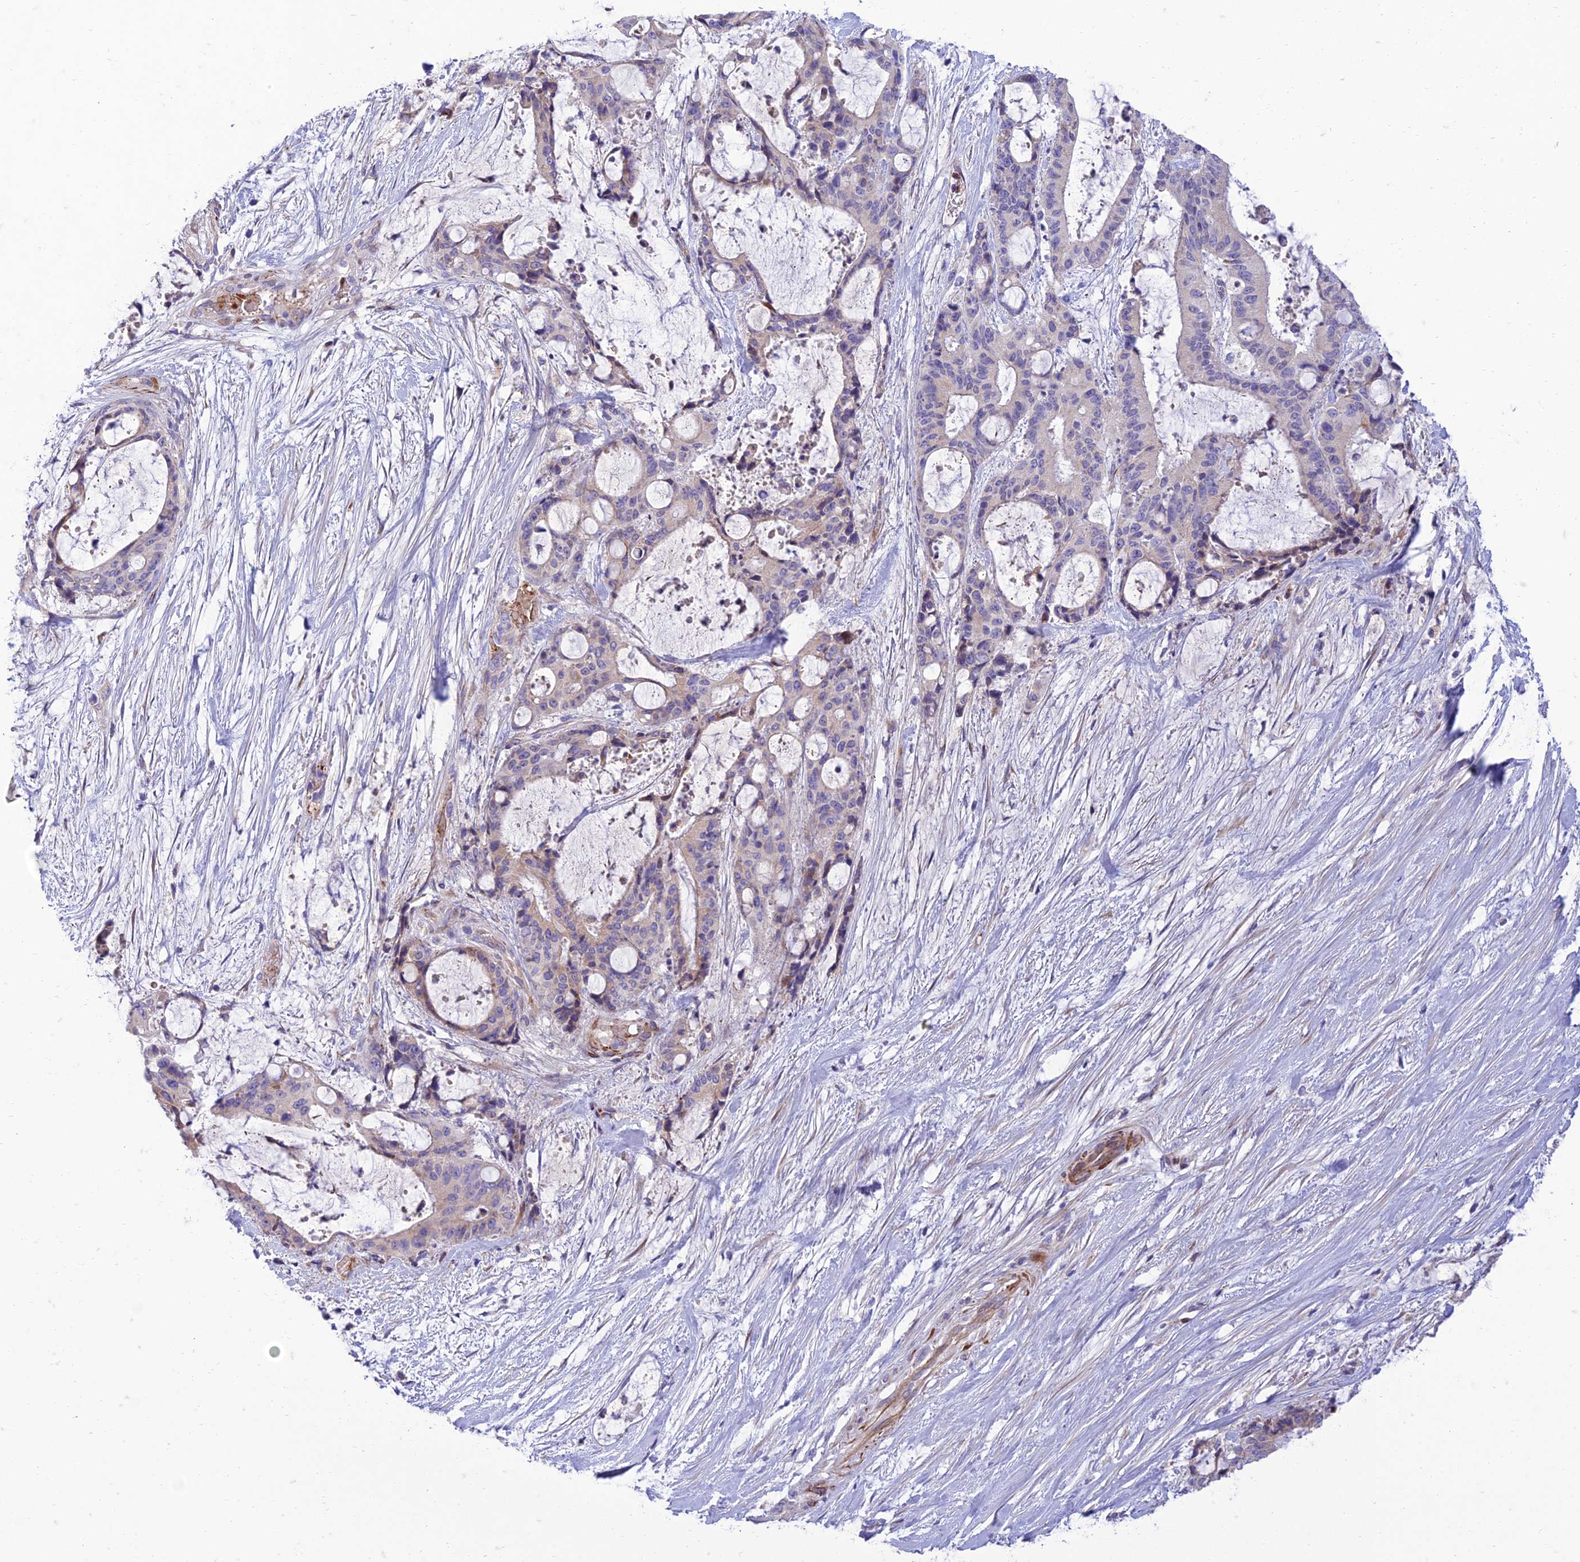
{"staining": {"intensity": "negative", "quantity": "none", "location": "none"}, "tissue": "liver cancer", "cell_type": "Tumor cells", "image_type": "cancer", "snomed": [{"axis": "morphology", "description": "Normal tissue, NOS"}, {"axis": "morphology", "description": "Cholangiocarcinoma"}, {"axis": "topography", "description": "Liver"}, {"axis": "topography", "description": "Peripheral nerve tissue"}], "caption": "Immunohistochemistry photomicrograph of liver cancer (cholangiocarcinoma) stained for a protein (brown), which displays no positivity in tumor cells. The staining was performed using DAB (3,3'-diaminobenzidine) to visualize the protein expression in brown, while the nuclei were stained in blue with hematoxylin (Magnification: 20x).", "gene": "SEL1L3", "patient": {"sex": "female", "age": 73}}